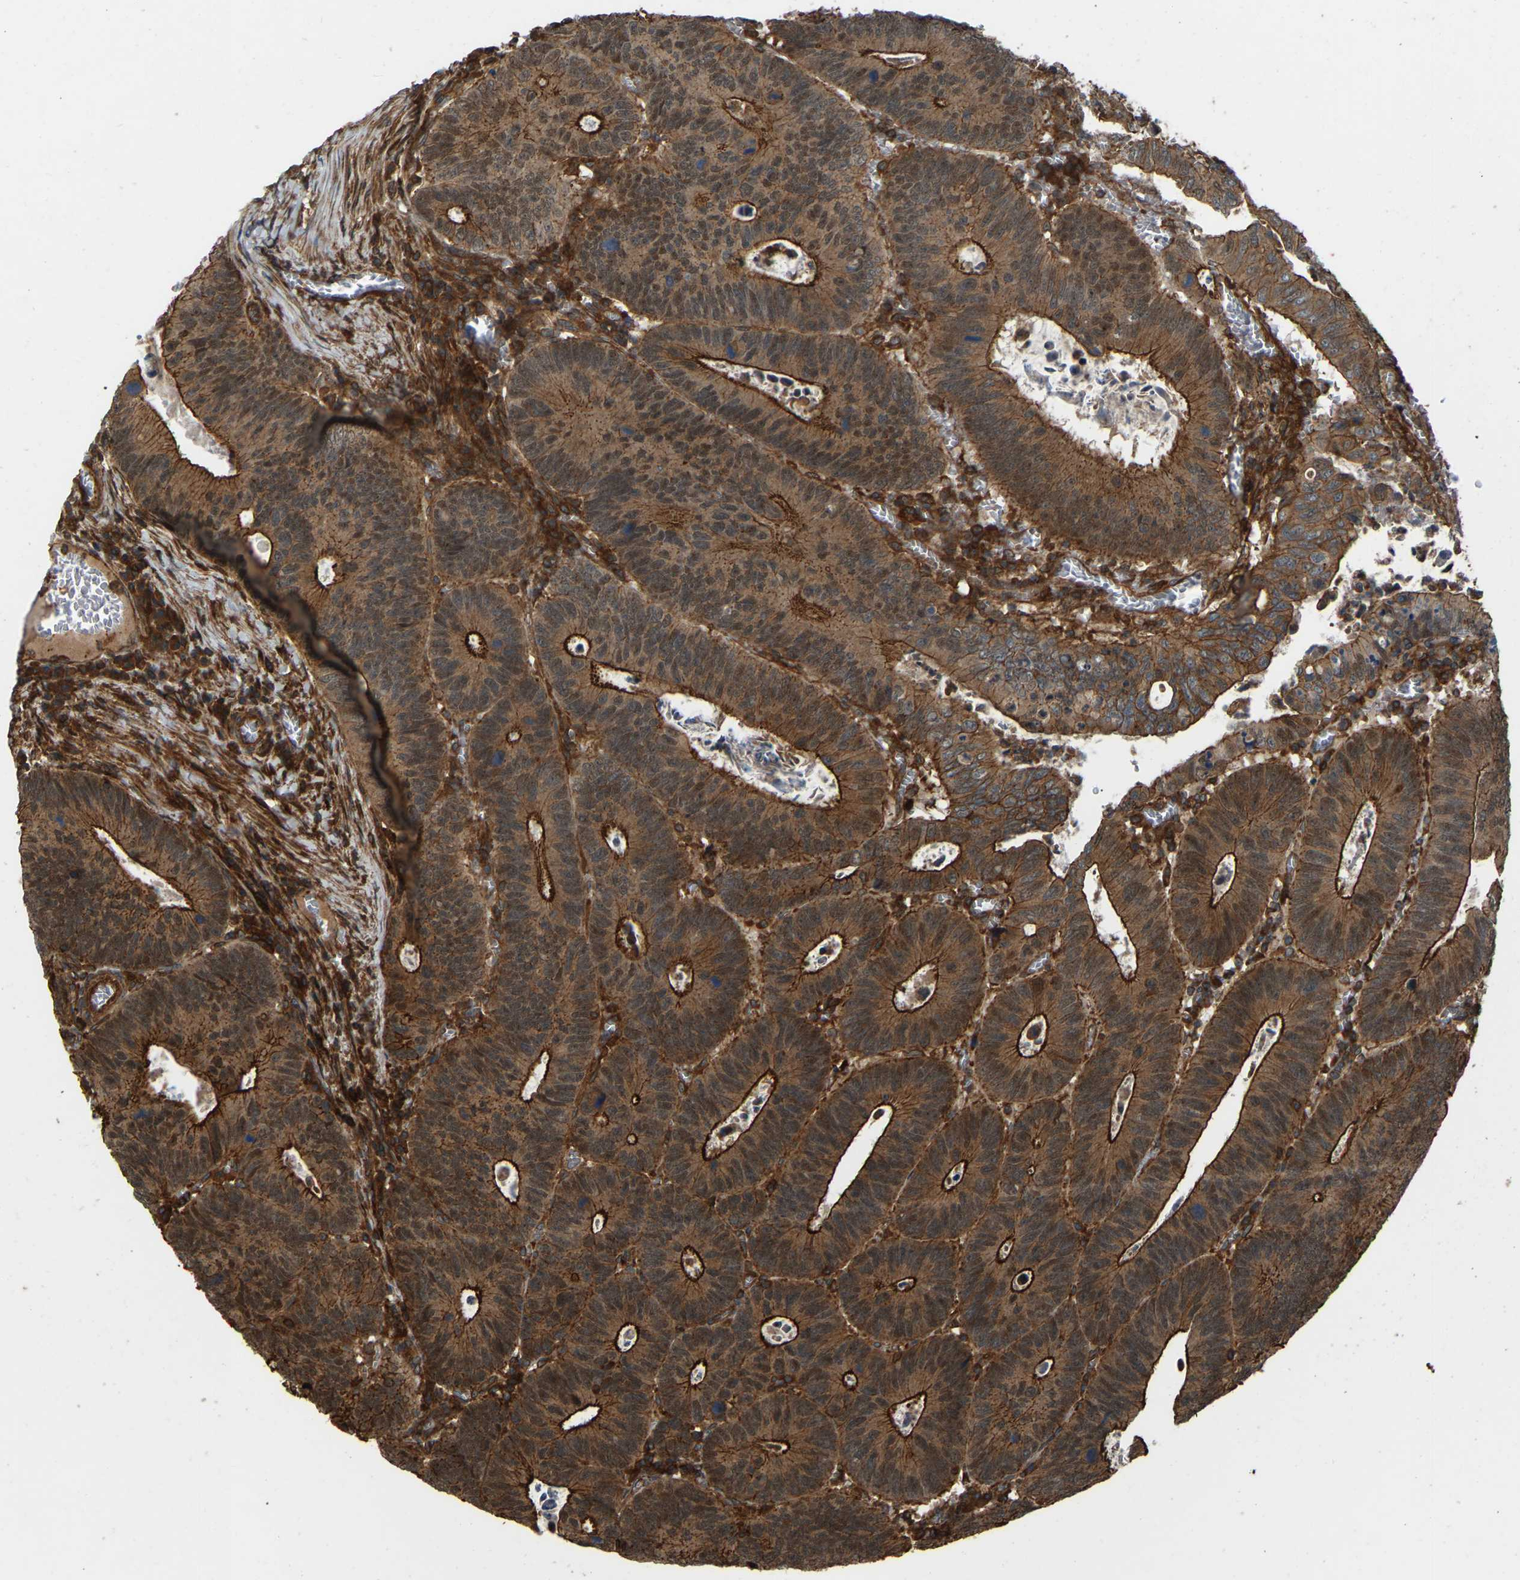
{"staining": {"intensity": "strong", "quantity": ">75%", "location": "cytoplasmic/membranous,nuclear"}, "tissue": "colorectal cancer", "cell_type": "Tumor cells", "image_type": "cancer", "snomed": [{"axis": "morphology", "description": "Inflammation, NOS"}, {"axis": "morphology", "description": "Adenocarcinoma, NOS"}, {"axis": "topography", "description": "Colon"}], "caption": "Adenocarcinoma (colorectal) stained with a brown dye reveals strong cytoplasmic/membranous and nuclear positive staining in approximately >75% of tumor cells.", "gene": "SAMD9L", "patient": {"sex": "male", "age": 72}}